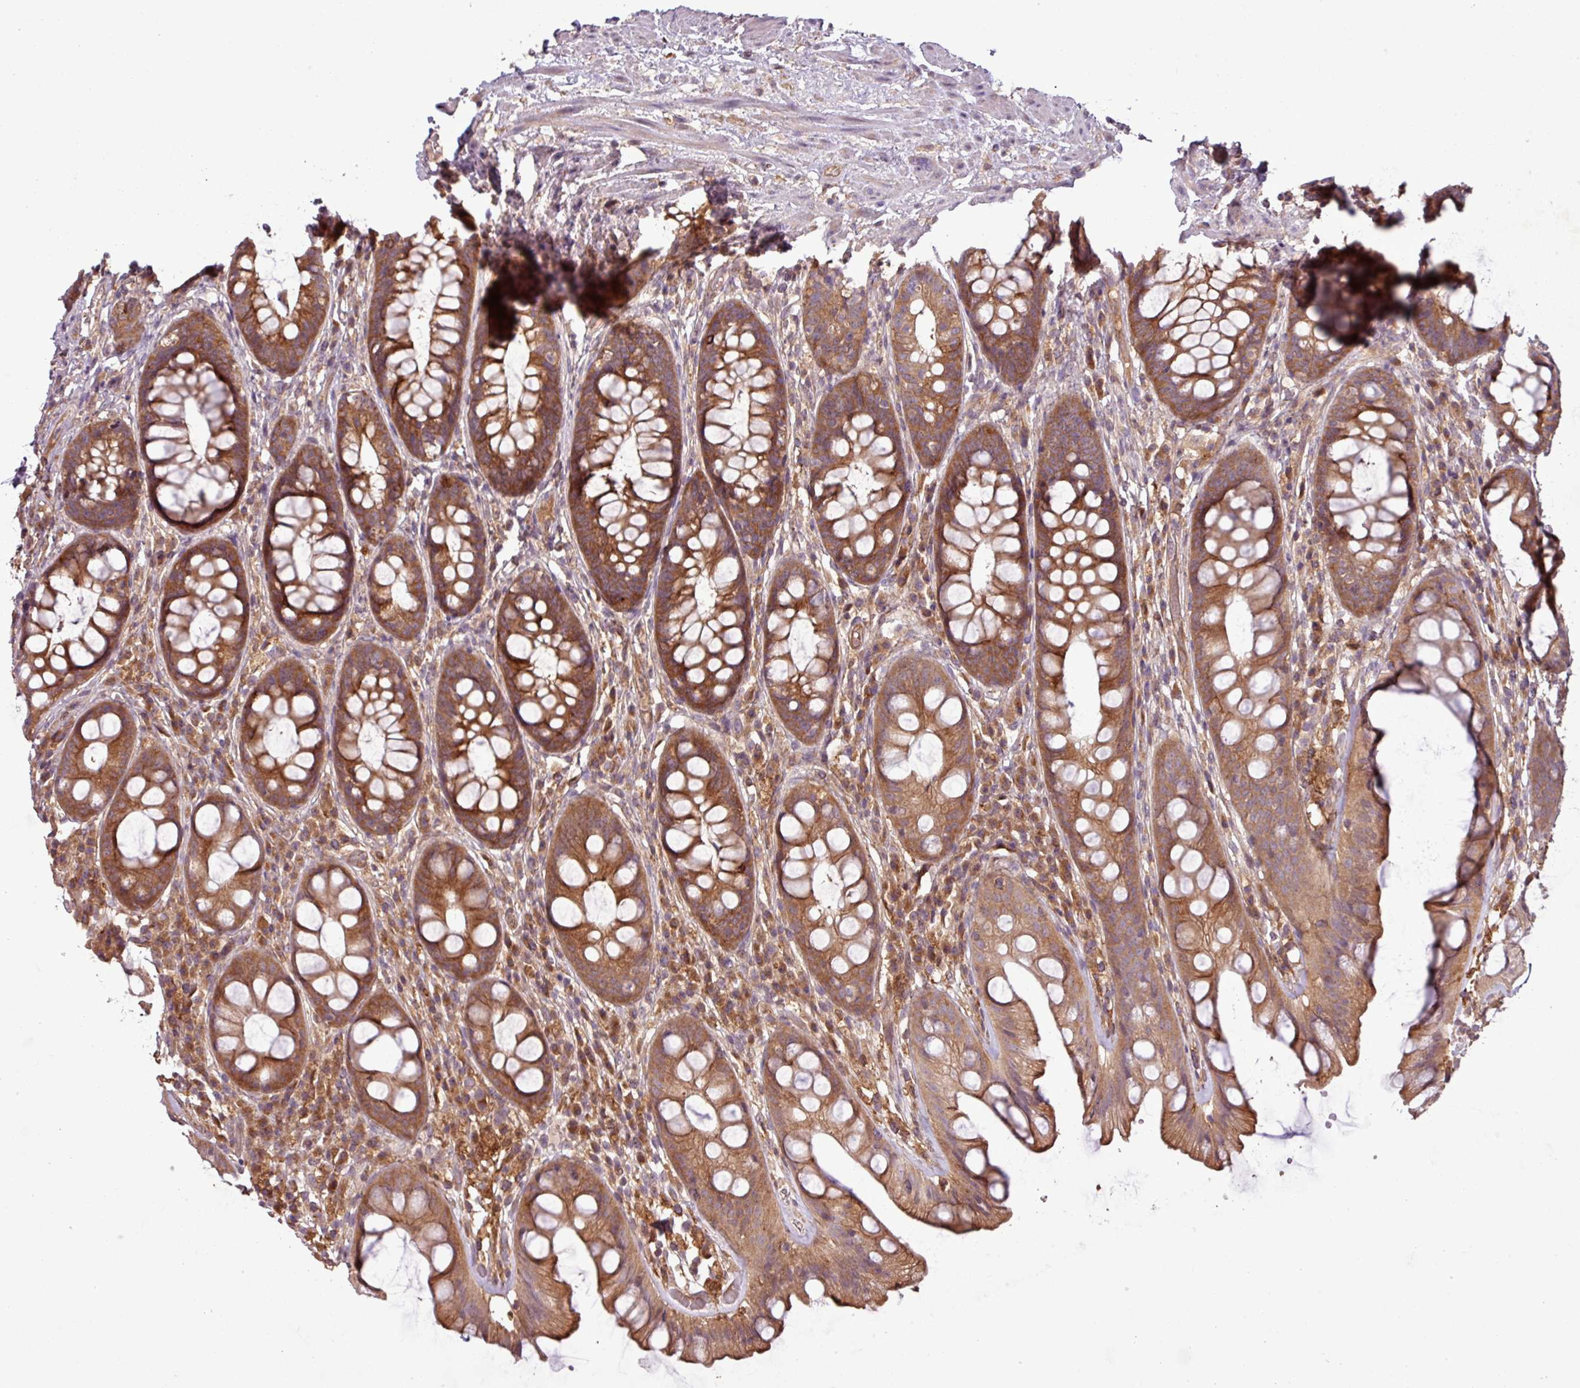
{"staining": {"intensity": "strong", "quantity": ">75%", "location": "cytoplasmic/membranous"}, "tissue": "rectum", "cell_type": "Glandular cells", "image_type": "normal", "snomed": [{"axis": "morphology", "description": "Normal tissue, NOS"}, {"axis": "topography", "description": "Rectum"}], "caption": "Immunohistochemistry (IHC) of unremarkable human rectum exhibits high levels of strong cytoplasmic/membranous staining in about >75% of glandular cells. The staining was performed using DAB (3,3'-diaminobenzidine) to visualize the protein expression in brown, while the nuclei were stained in blue with hematoxylin (Magnification: 20x).", "gene": "SIRPB2", "patient": {"sex": "male", "age": 74}}